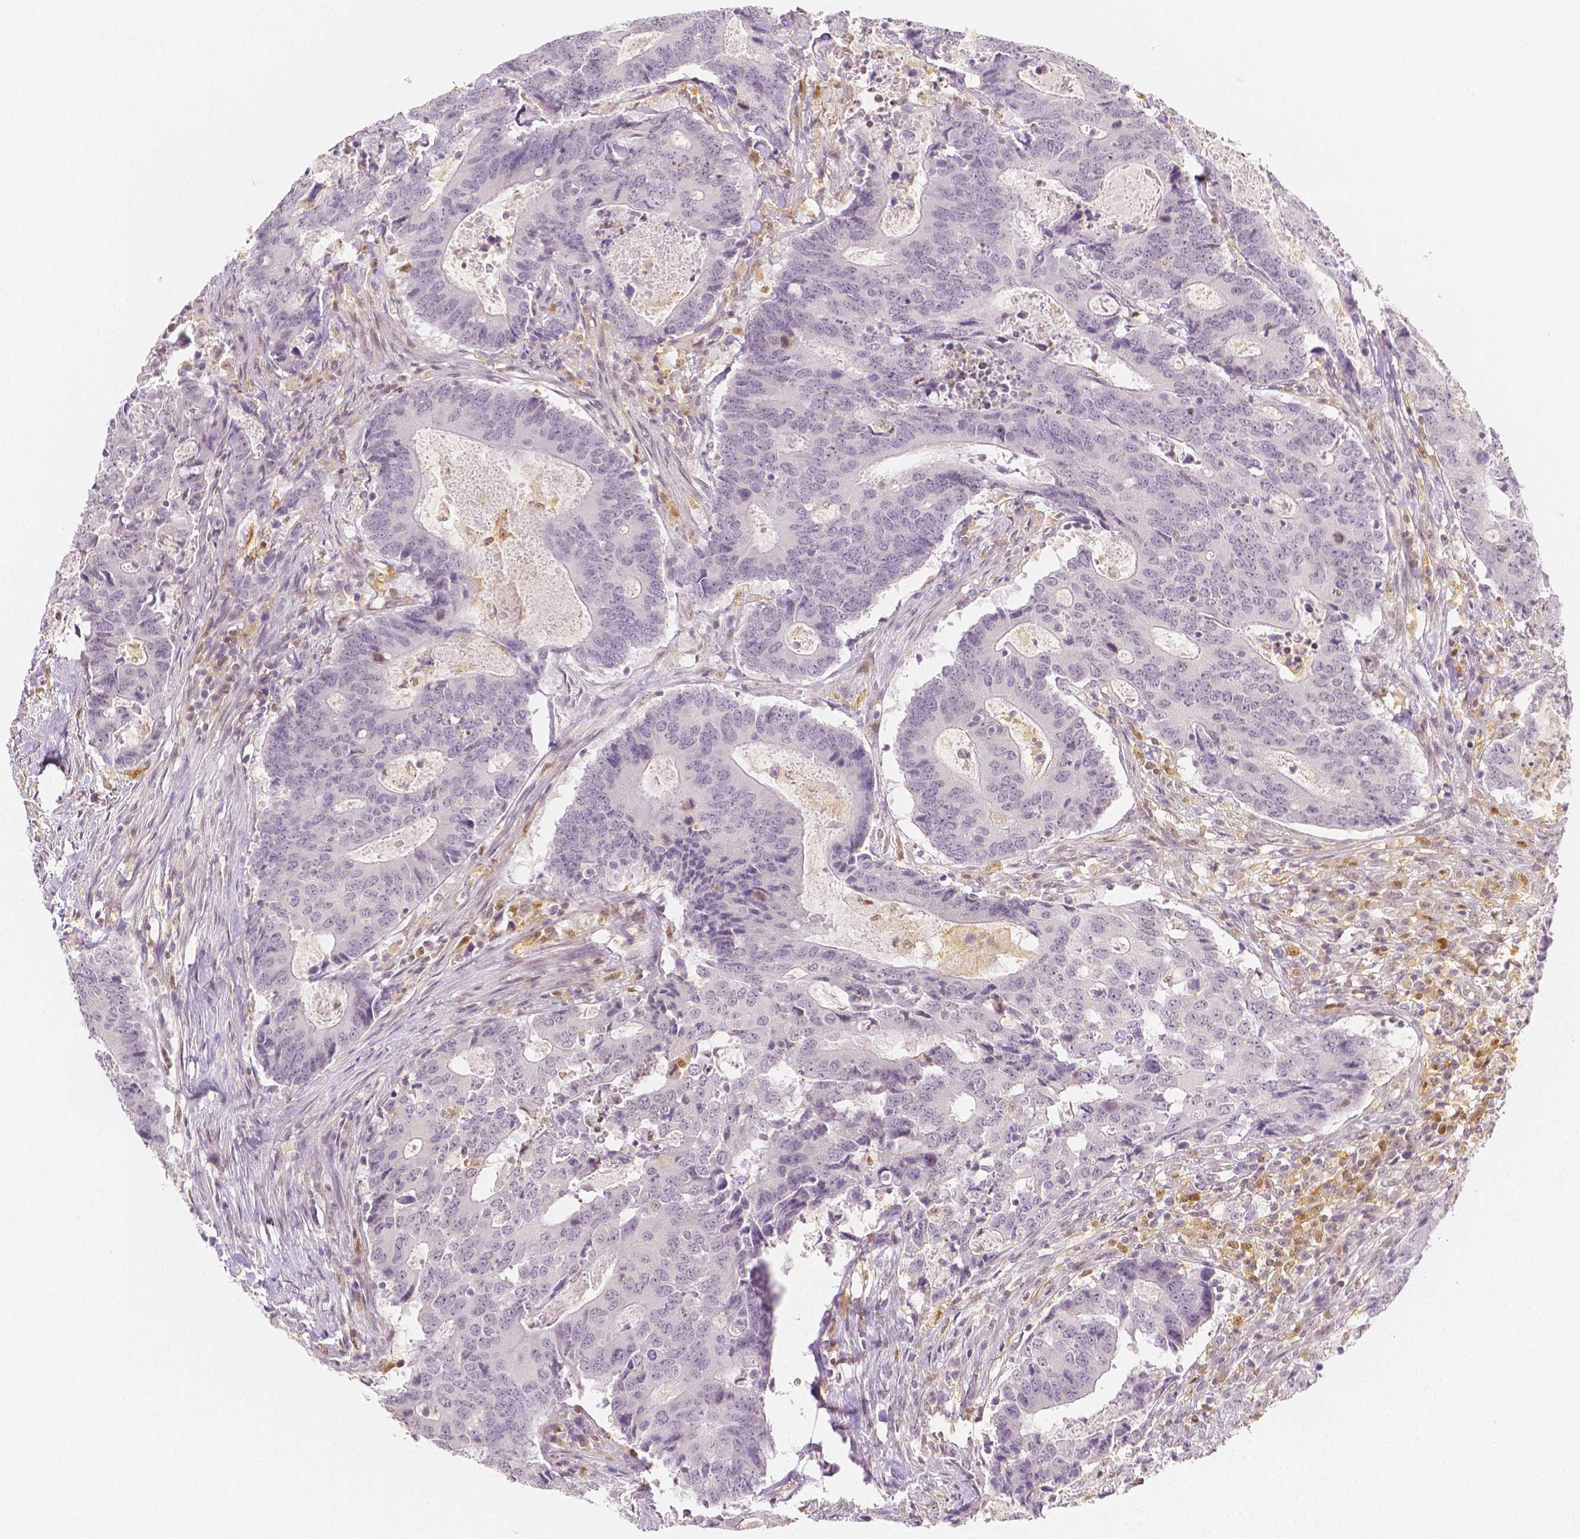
{"staining": {"intensity": "negative", "quantity": "none", "location": "none"}, "tissue": "colorectal cancer", "cell_type": "Tumor cells", "image_type": "cancer", "snomed": [{"axis": "morphology", "description": "Adenocarcinoma, NOS"}, {"axis": "topography", "description": "Colon"}], "caption": "This is an IHC histopathology image of colorectal cancer. There is no positivity in tumor cells.", "gene": "SGTB", "patient": {"sex": "male", "age": 67}}